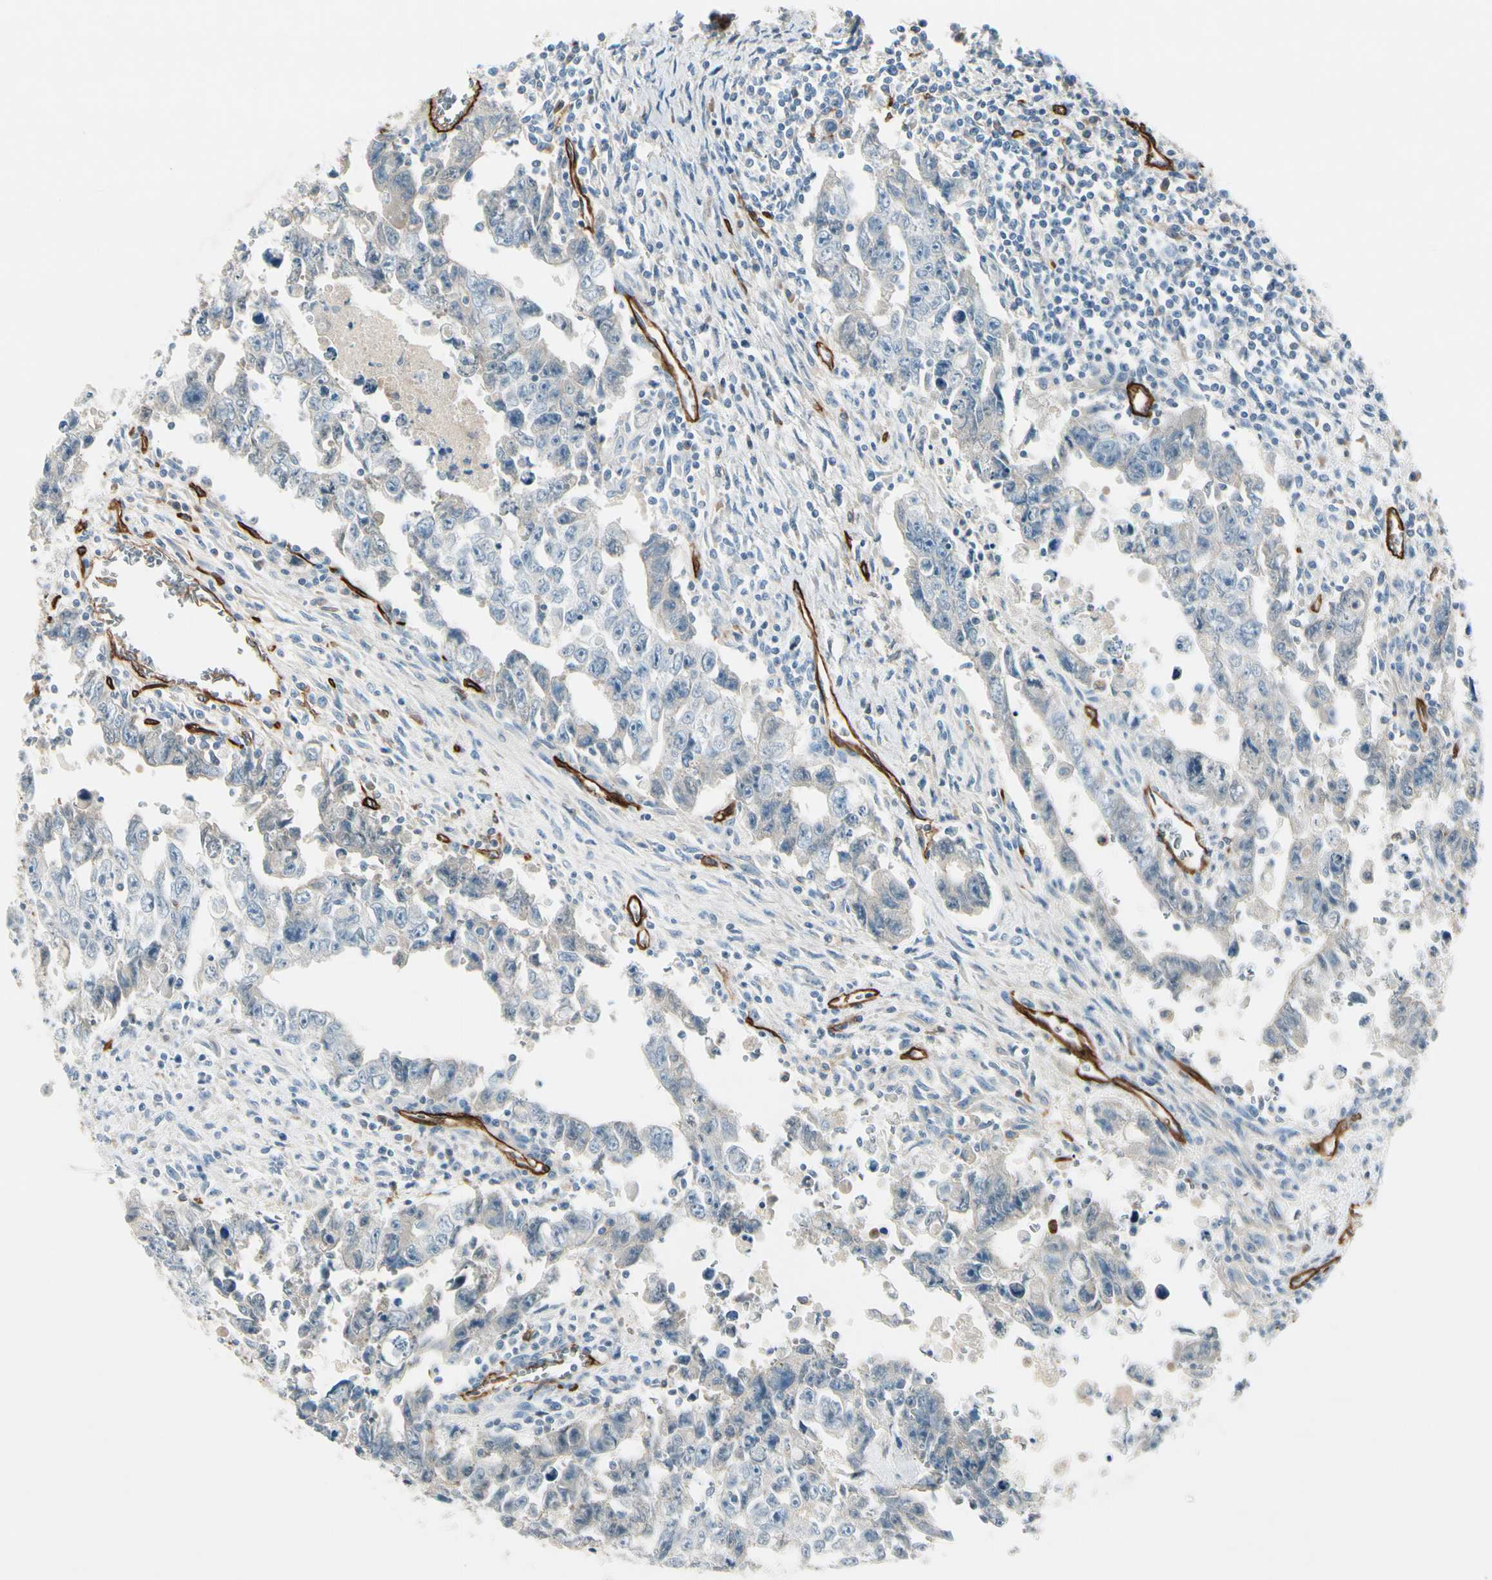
{"staining": {"intensity": "negative", "quantity": "none", "location": "none"}, "tissue": "testis cancer", "cell_type": "Tumor cells", "image_type": "cancer", "snomed": [{"axis": "morphology", "description": "Carcinoma, Embryonal, NOS"}, {"axis": "topography", "description": "Testis"}], "caption": "Testis cancer (embryonal carcinoma) was stained to show a protein in brown. There is no significant expression in tumor cells. The staining is performed using DAB (3,3'-diaminobenzidine) brown chromogen with nuclei counter-stained in using hematoxylin.", "gene": "CD93", "patient": {"sex": "male", "age": 28}}